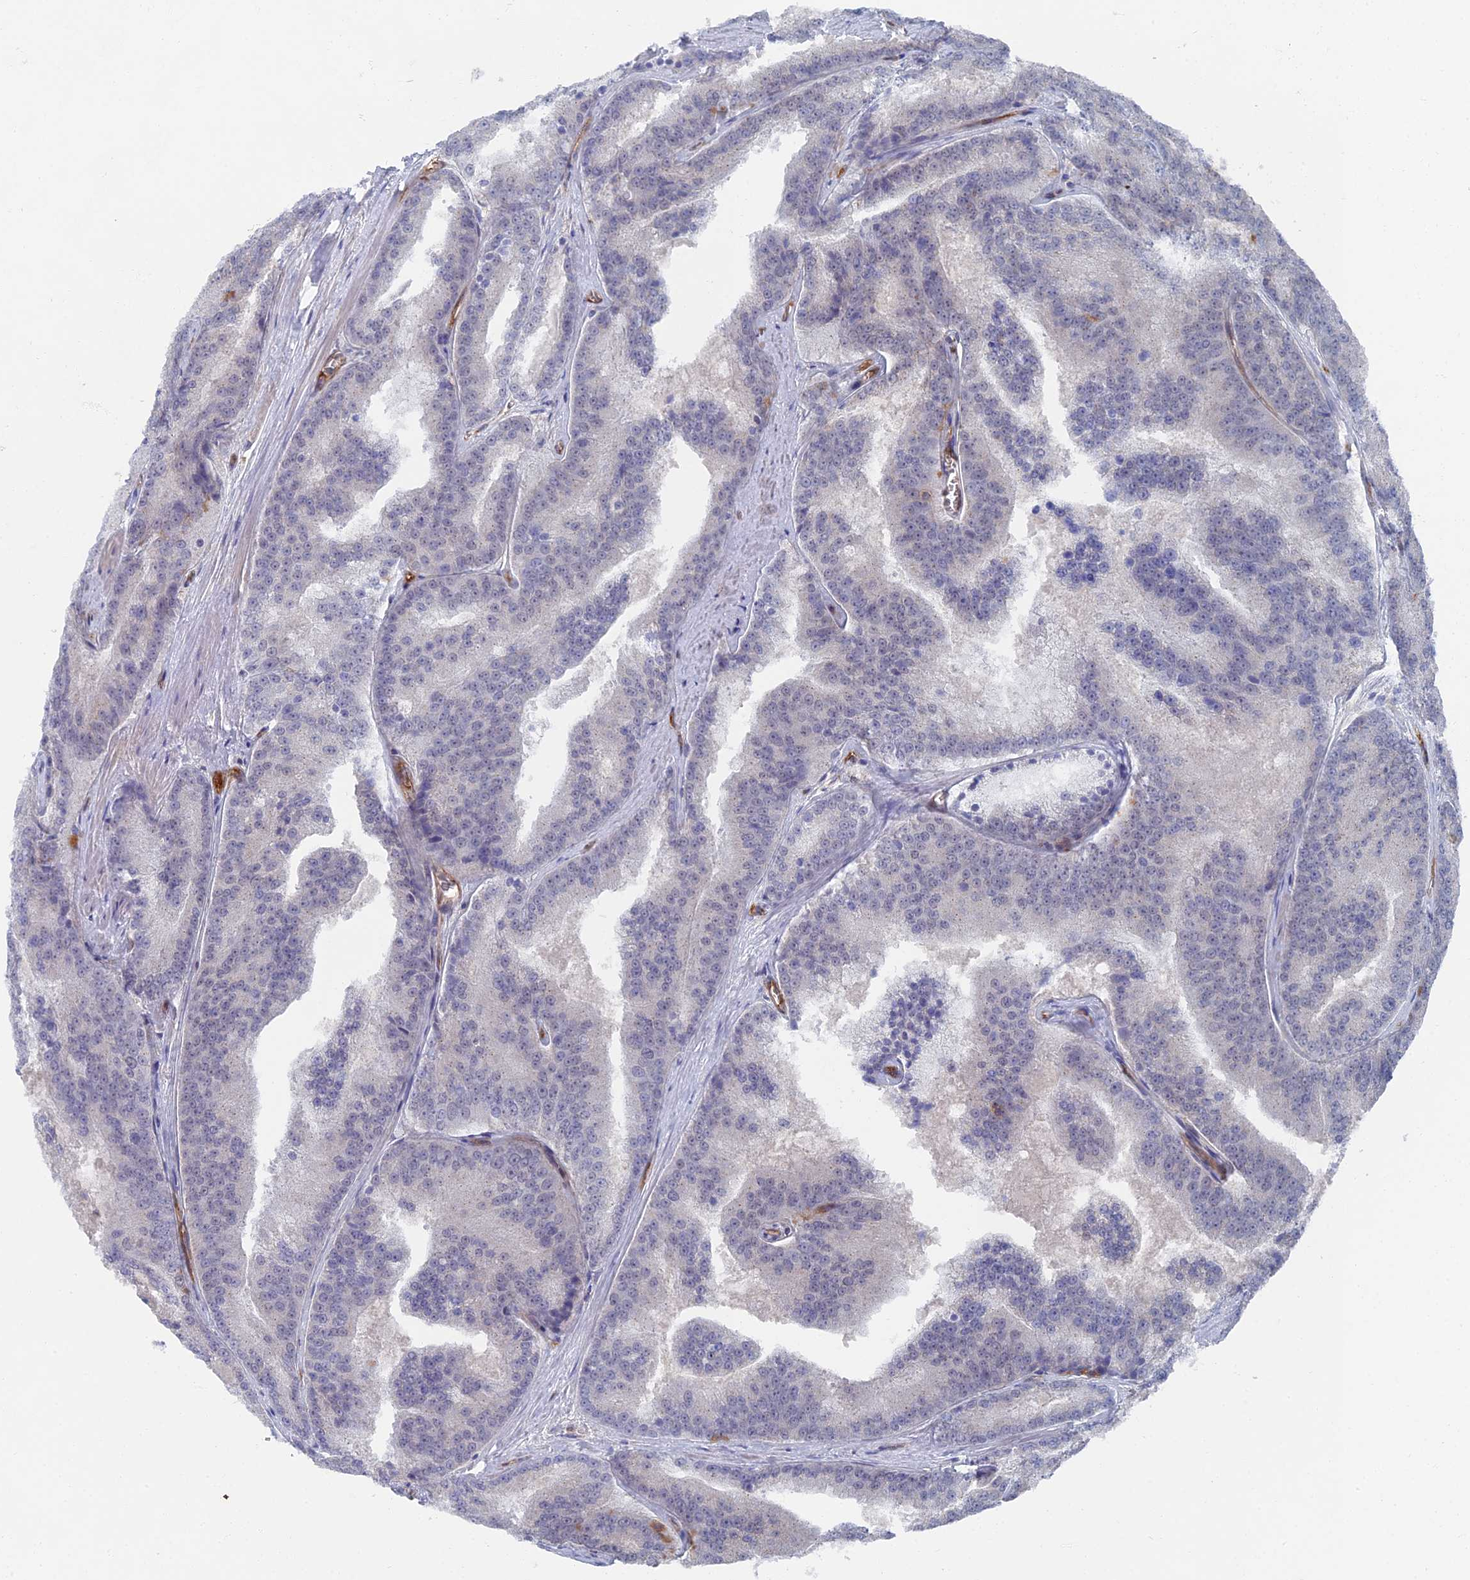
{"staining": {"intensity": "negative", "quantity": "none", "location": "none"}, "tissue": "prostate cancer", "cell_type": "Tumor cells", "image_type": "cancer", "snomed": [{"axis": "morphology", "description": "Adenocarcinoma, High grade"}, {"axis": "topography", "description": "Prostate"}], "caption": "Prostate cancer (high-grade adenocarcinoma) was stained to show a protein in brown. There is no significant staining in tumor cells.", "gene": "ARAP3", "patient": {"sex": "male", "age": 61}}